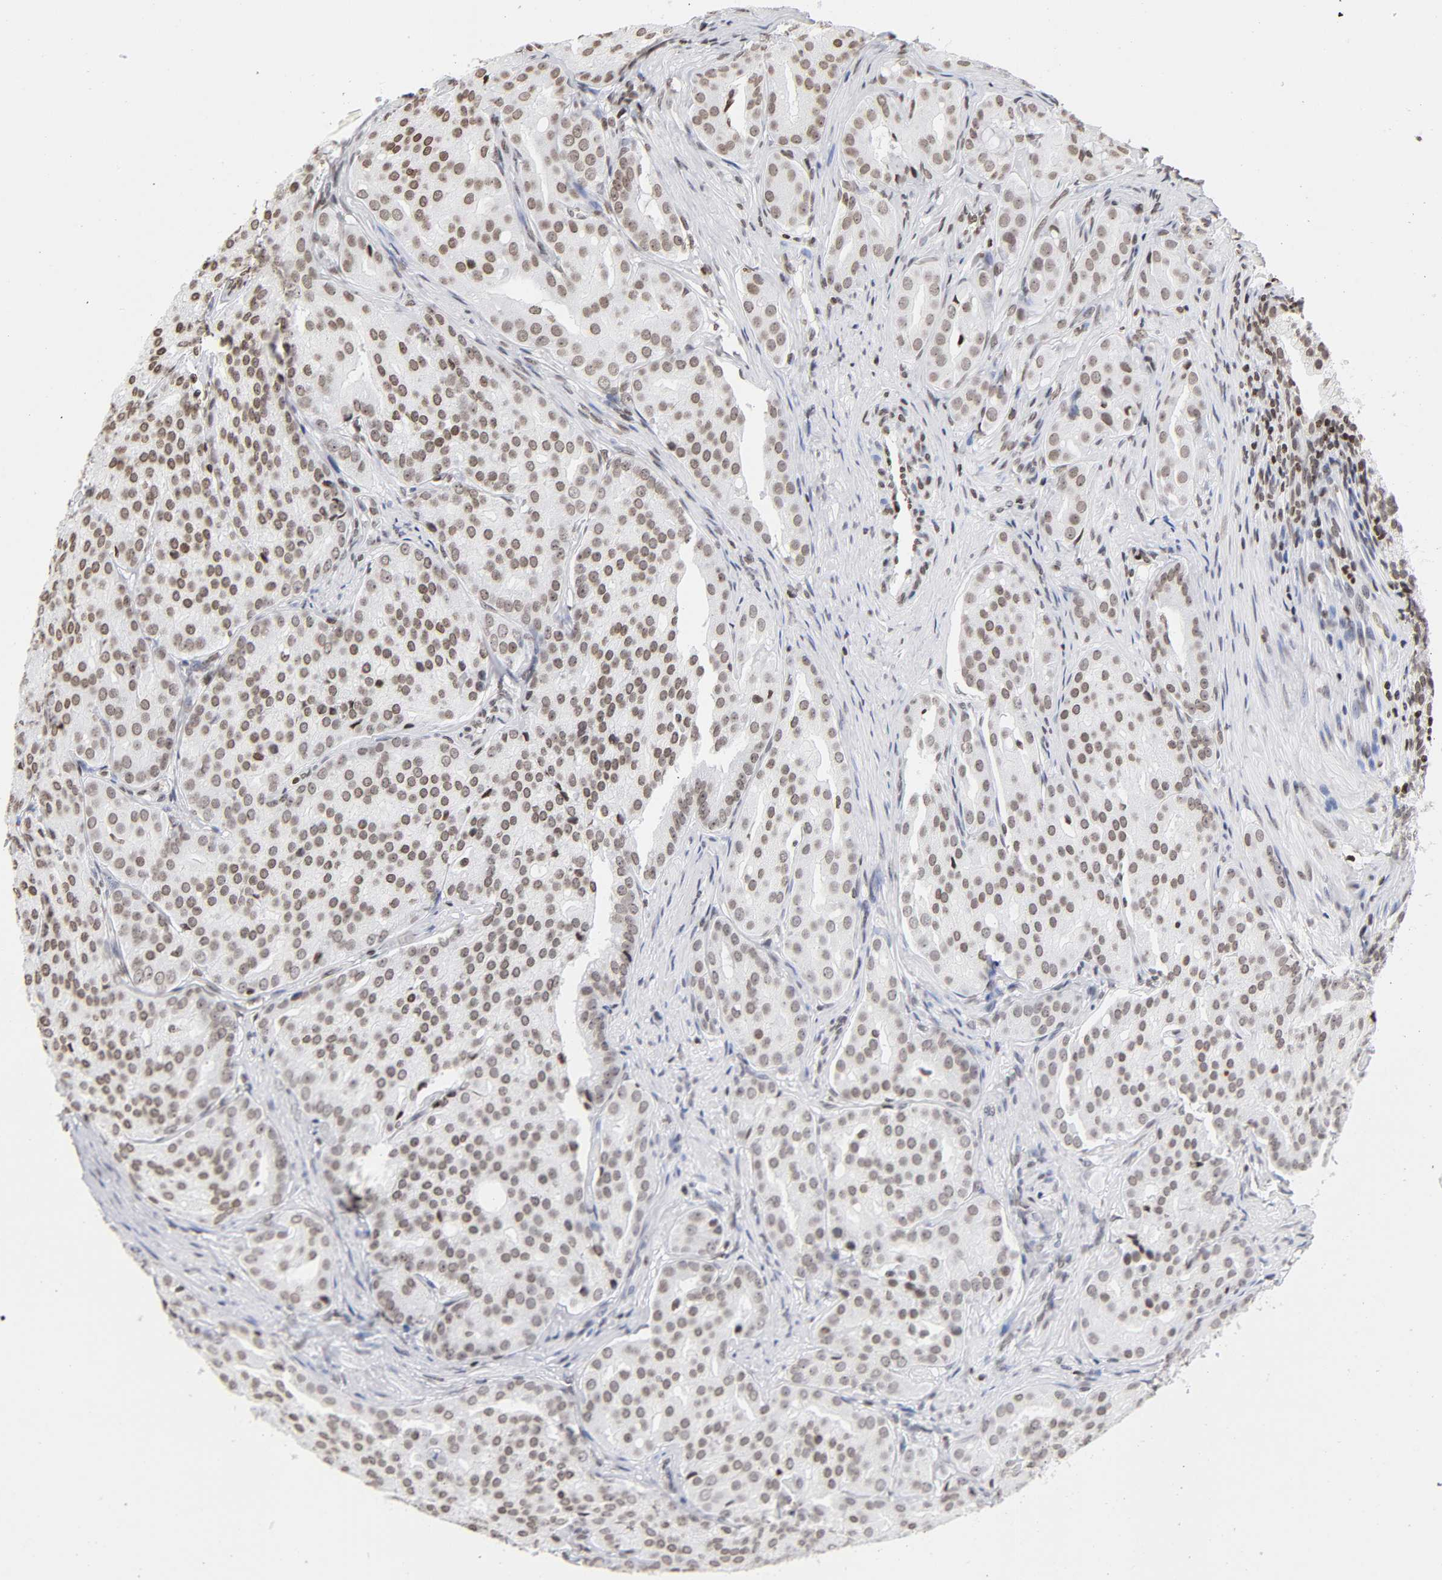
{"staining": {"intensity": "weak", "quantity": ">75%", "location": "nuclear"}, "tissue": "prostate cancer", "cell_type": "Tumor cells", "image_type": "cancer", "snomed": [{"axis": "morphology", "description": "Adenocarcinoma, High grade"}, {"axis": "topography", "description": "Prostate"}], "caption": "Brown immunohistochemical staining in prostate adenocarcinoma (high-grade) exhibits weak nuclear expression in about >75% of tumor cells. Using DAB (brown) and hematoxylin (blue) stains, captured at high magnification using brightfield microscopy.", "gene": "H2AC12", "patient": {"sex": "male", "age": 64}}